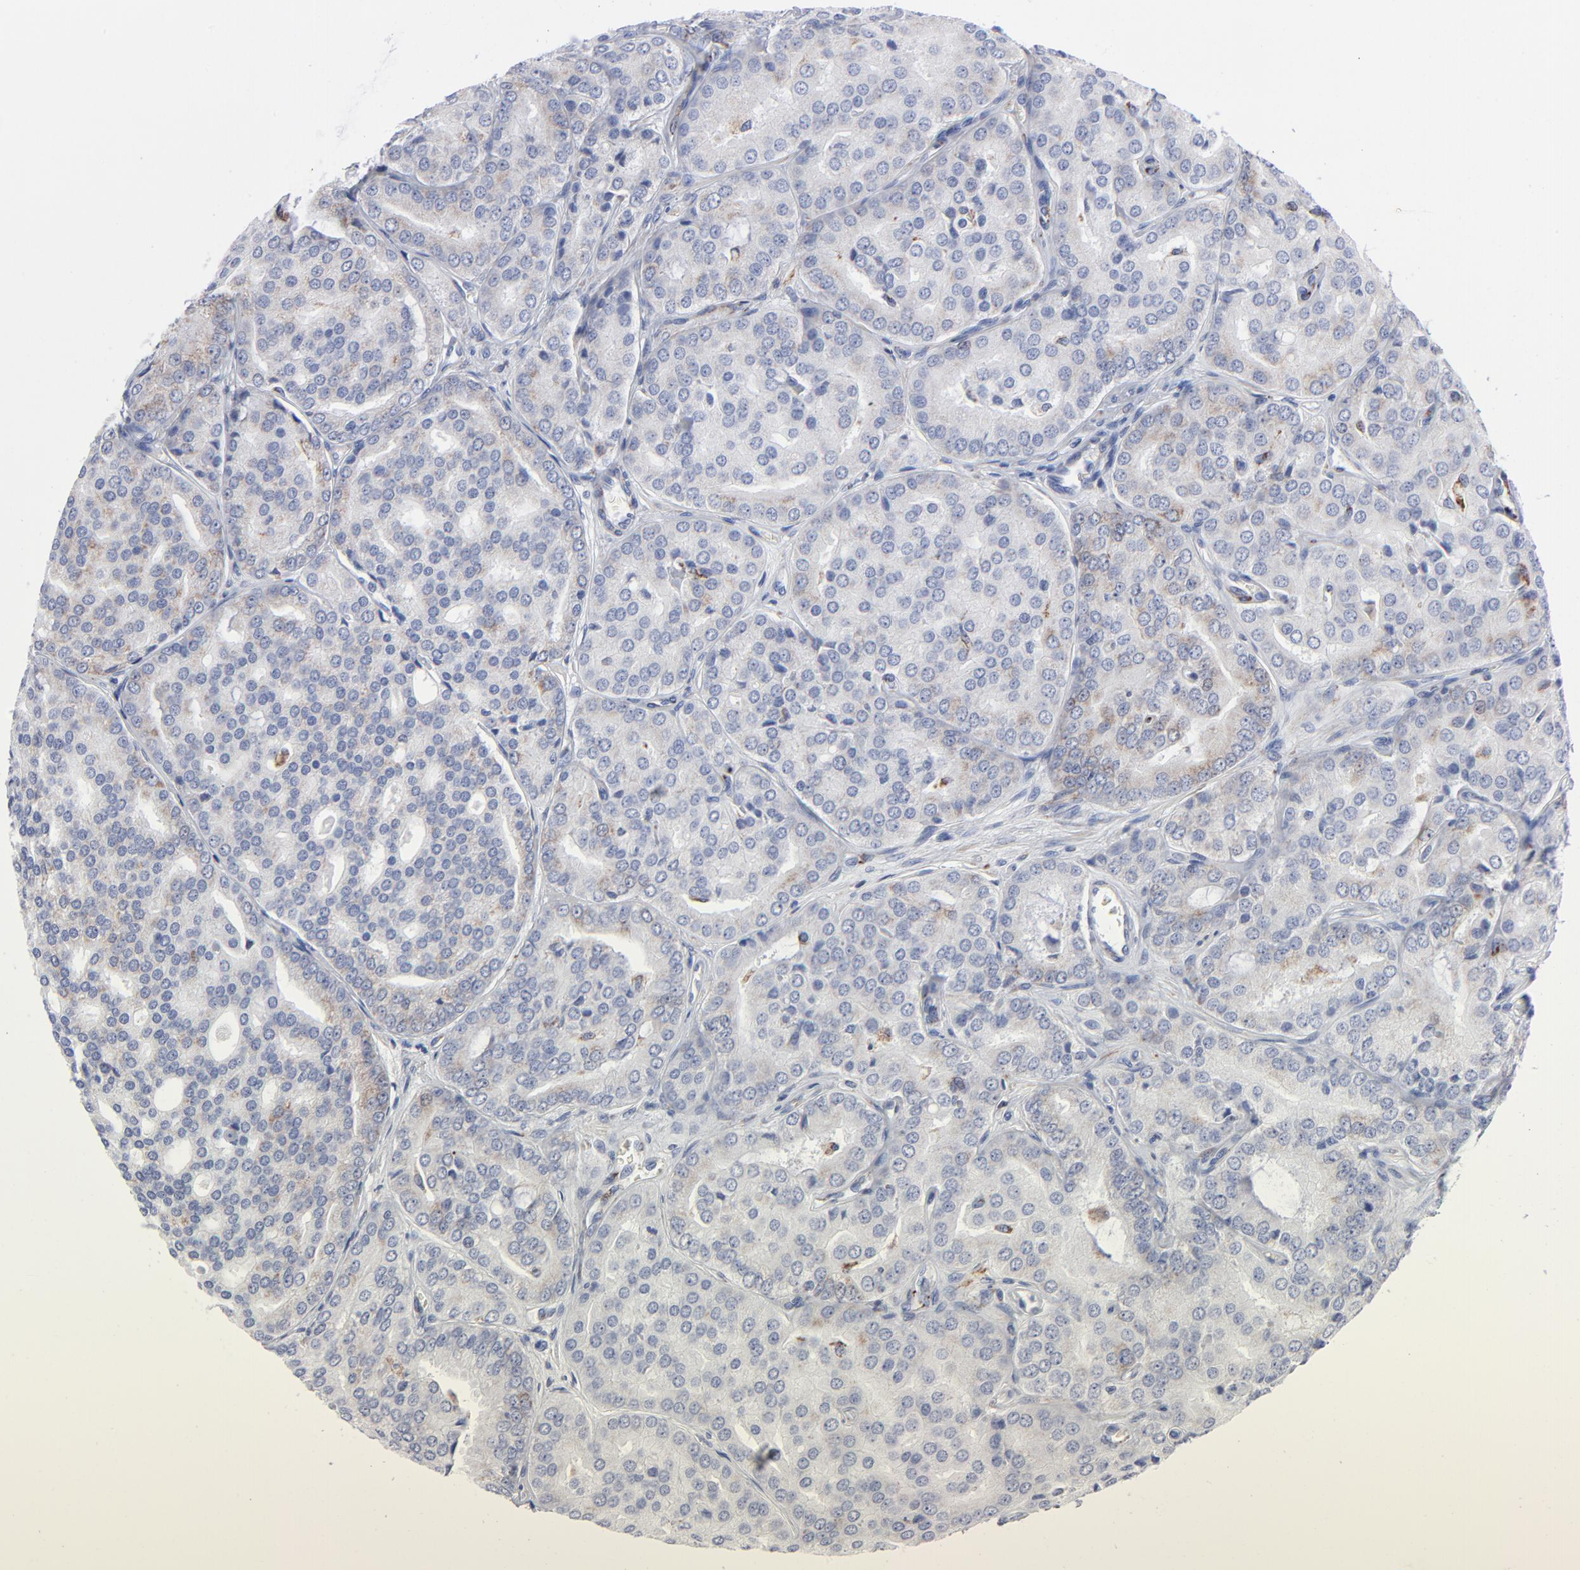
{"staining": {"intensity": "weak", "quantity": "<25%", "location": "cytoplasmic/membranous"}, "tissue": "prostate cancer", "cell_type": "Tumor cells", "image_type": "cancer", "snomed": [{"axis": "morphology", "description": "Adenocarcinoma, High grade"}, {"axis": "topography", "description": "Prostate"}], "caption": "An image of human high-grade adenocarcinoma (prostate) is negative for staining in tumor cells. (Stains: DAB IHC with hematoxylin counter stain, Microscopy: brightfield microscopy at high magnification).", "gene": "CHCHD10", "patient": {"sex": "male", "age": 64}}